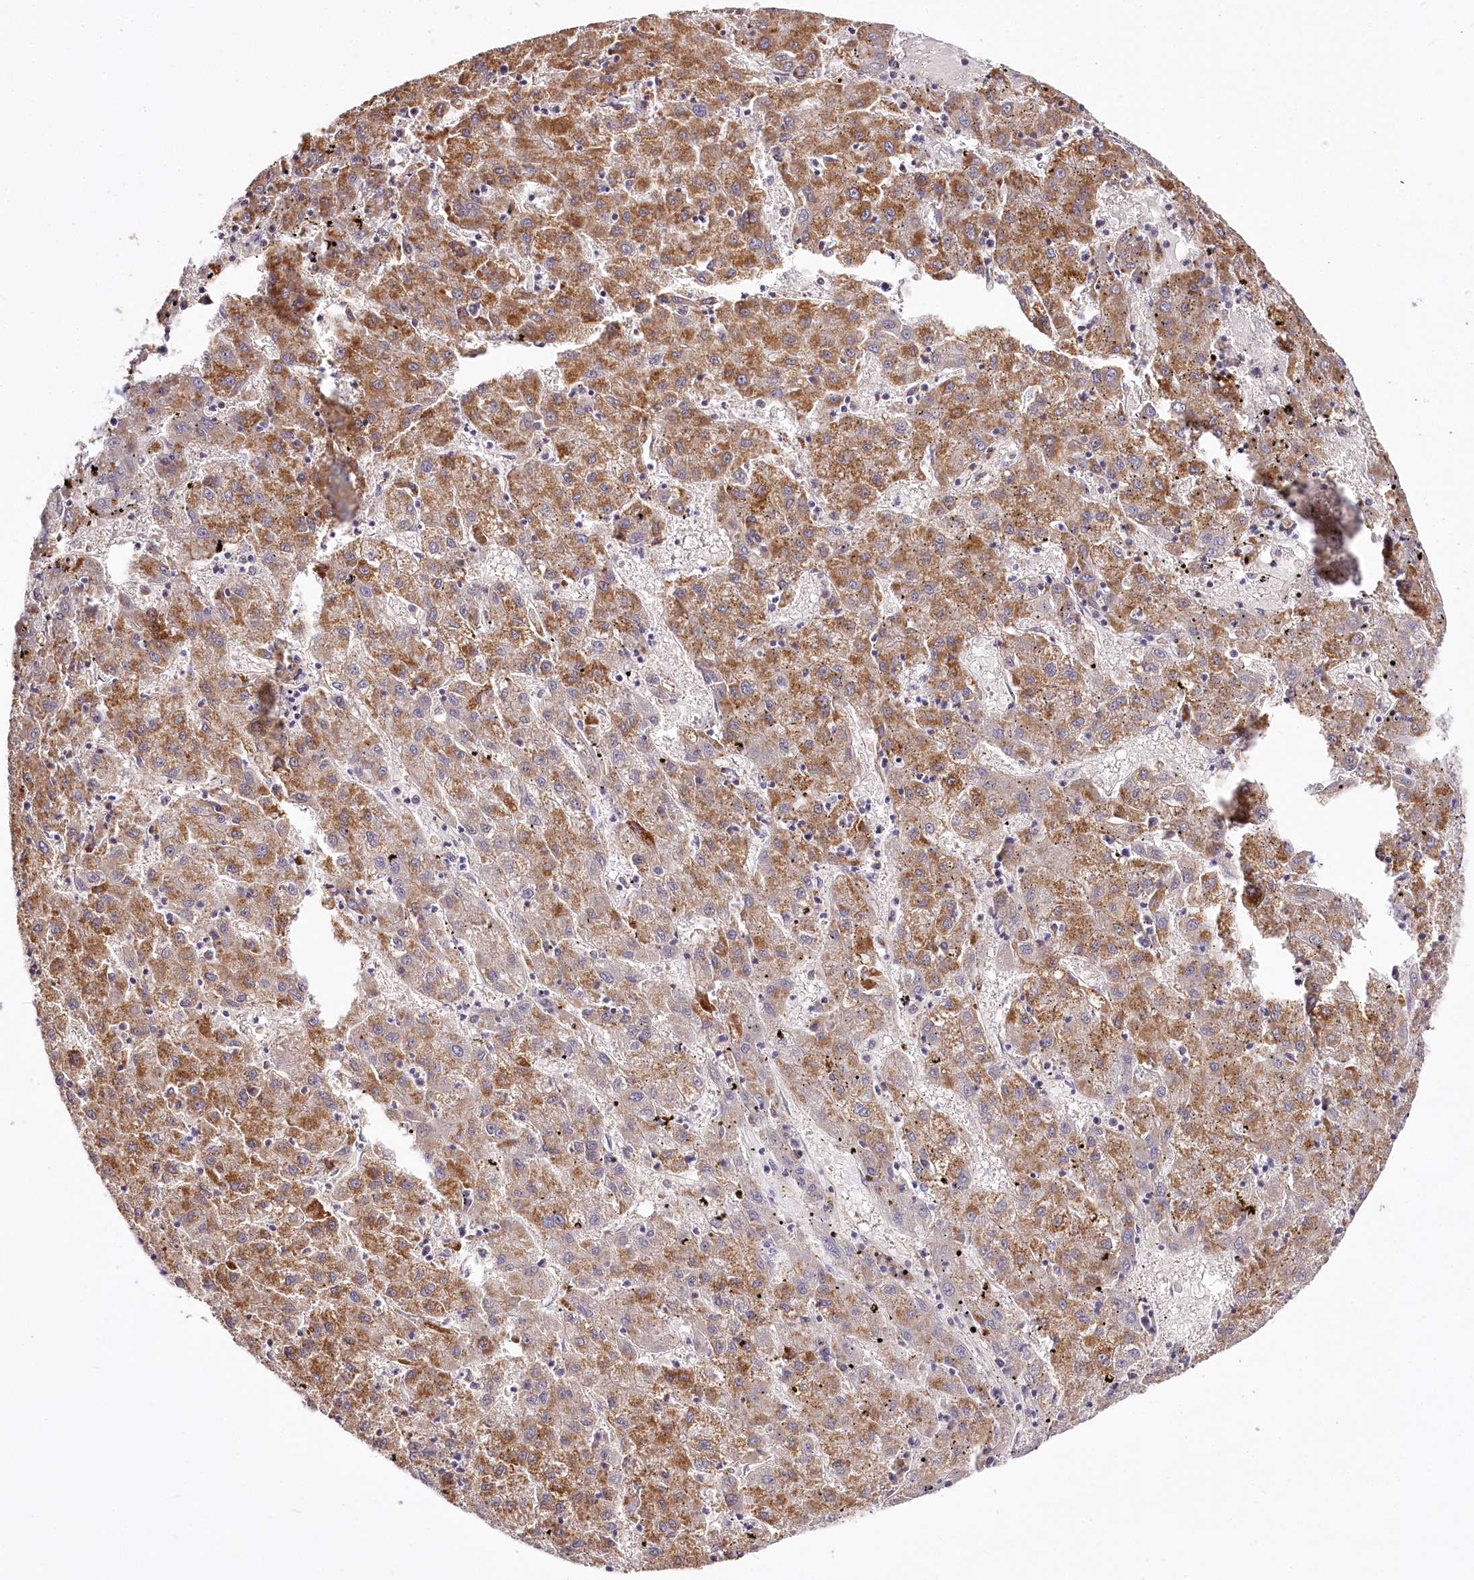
{"staining": {"intensity": "moderate", "quantity": ">75%", "location": "cytoplasmic/membranous"}, "tissue": "liver cancer", "cell_type": "Tumor cells", "image_type": "cancer", "snomed": [{"axis": "morphology", "description": "Carcinoma, Hepatocellular, NOS"}, {"axis": "topography", "description": "Liver"}], "caption": "Immunohistochemical staining of human hepatocellular carcinoma (liver) shows moderate cytoplasmic/membranous protein positivity in approximately >75% of tumor cells.", "gene": "ZNF226", "patient": {"sex": "male", "age": 72}}